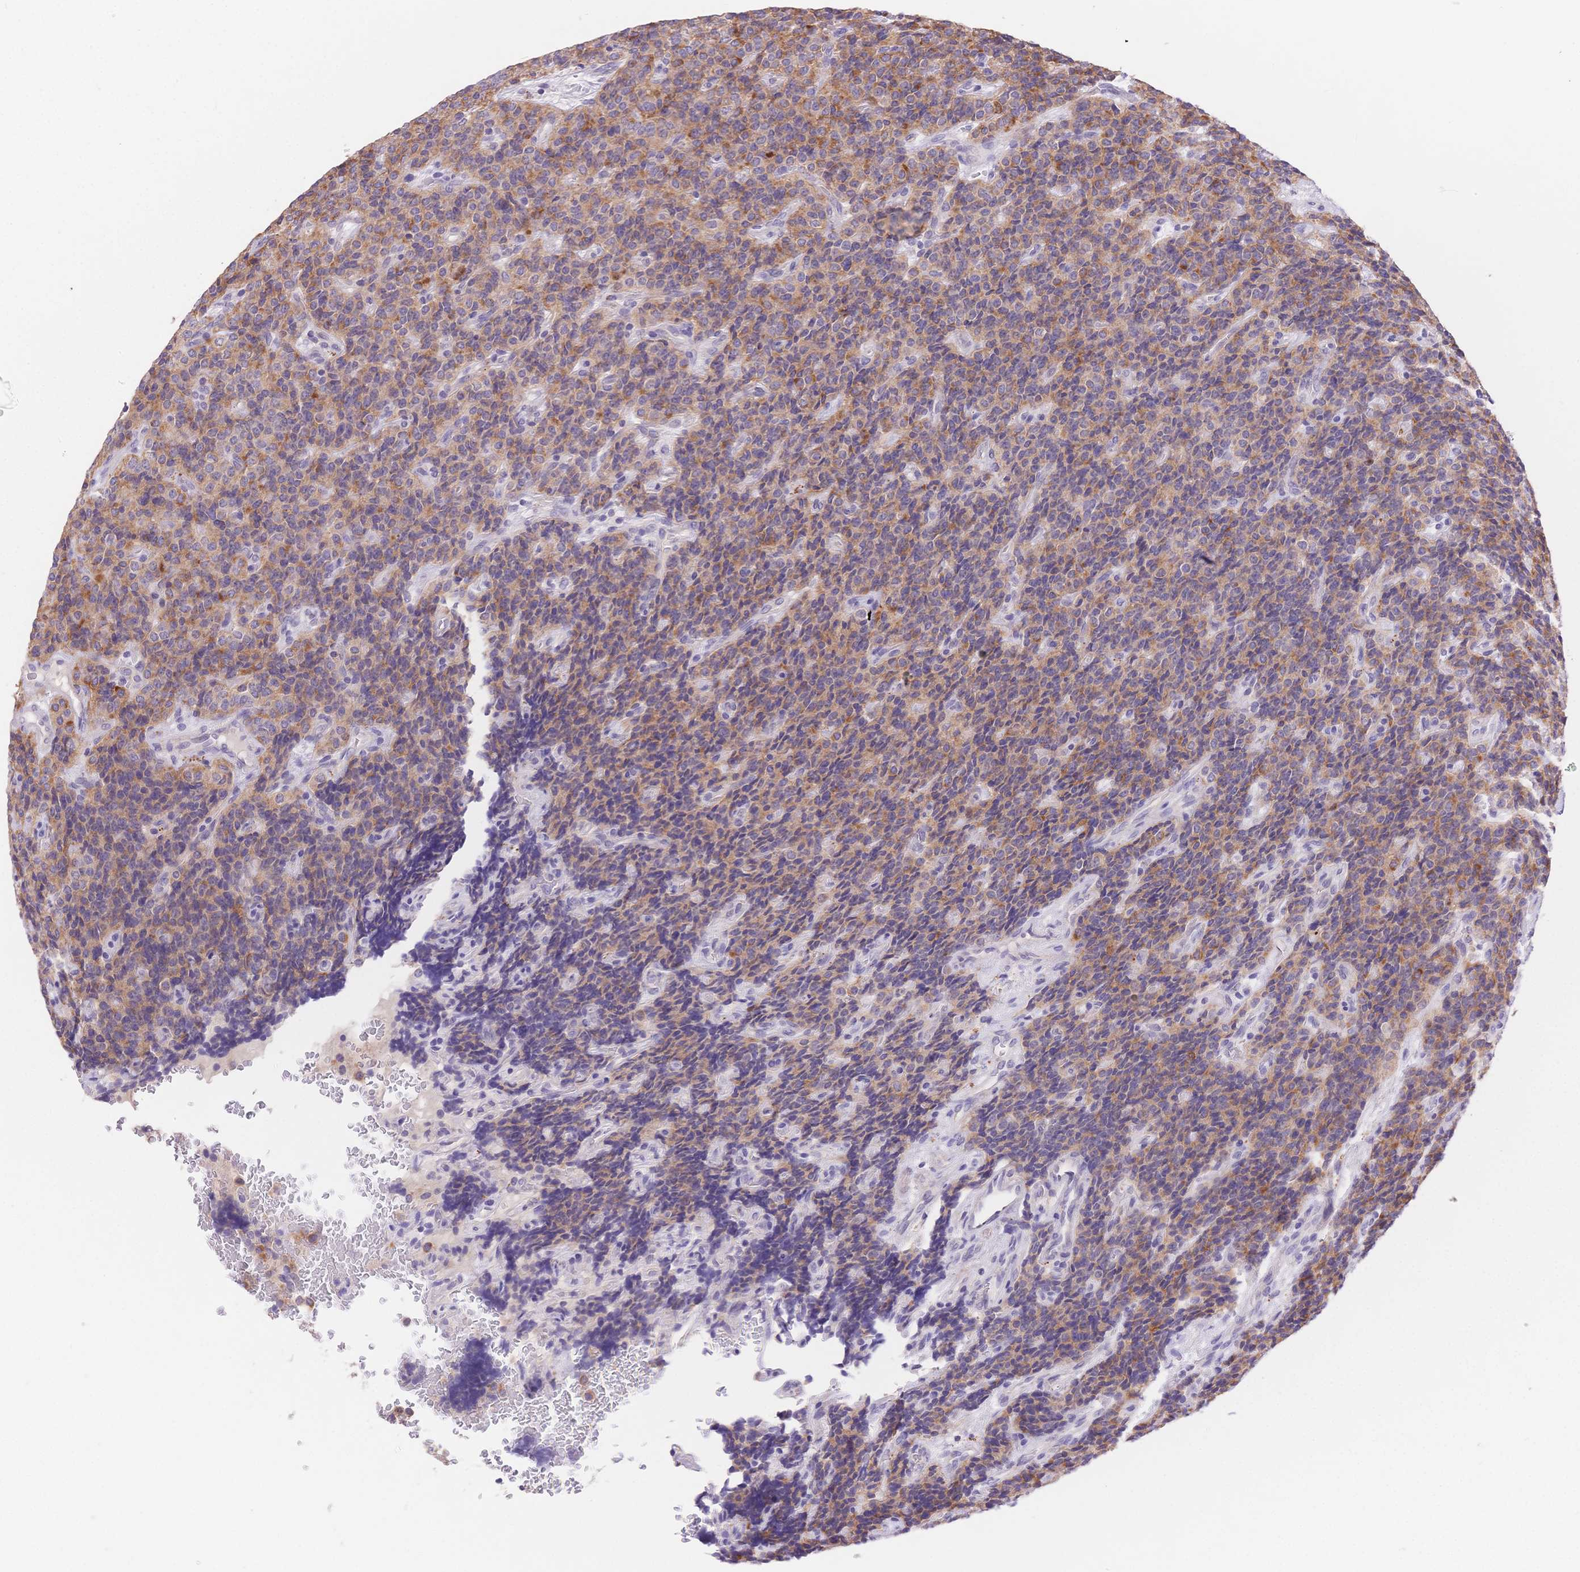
{"staining": {"intensity": "moderate", "quantity": "25%-75%", "location": "cytoplasmic/membranous"}, "tissue": "carcinoid", "cell_type": "Tumor cells", "image_type": "cancer", "snomed": [{"axis": "morphology", "description": "Carcinoid, malignant, NOS"}, {"axis": "topography", "description": "Pancreas"}], "caption": "Carcinoid (malignant) tissue demonstrates moderate cytoplasmic/membranous expression in approximately 25%-75% of tumor cells", "gene": "MYOM1", "patient": {"sex": "male", "age": 36}}